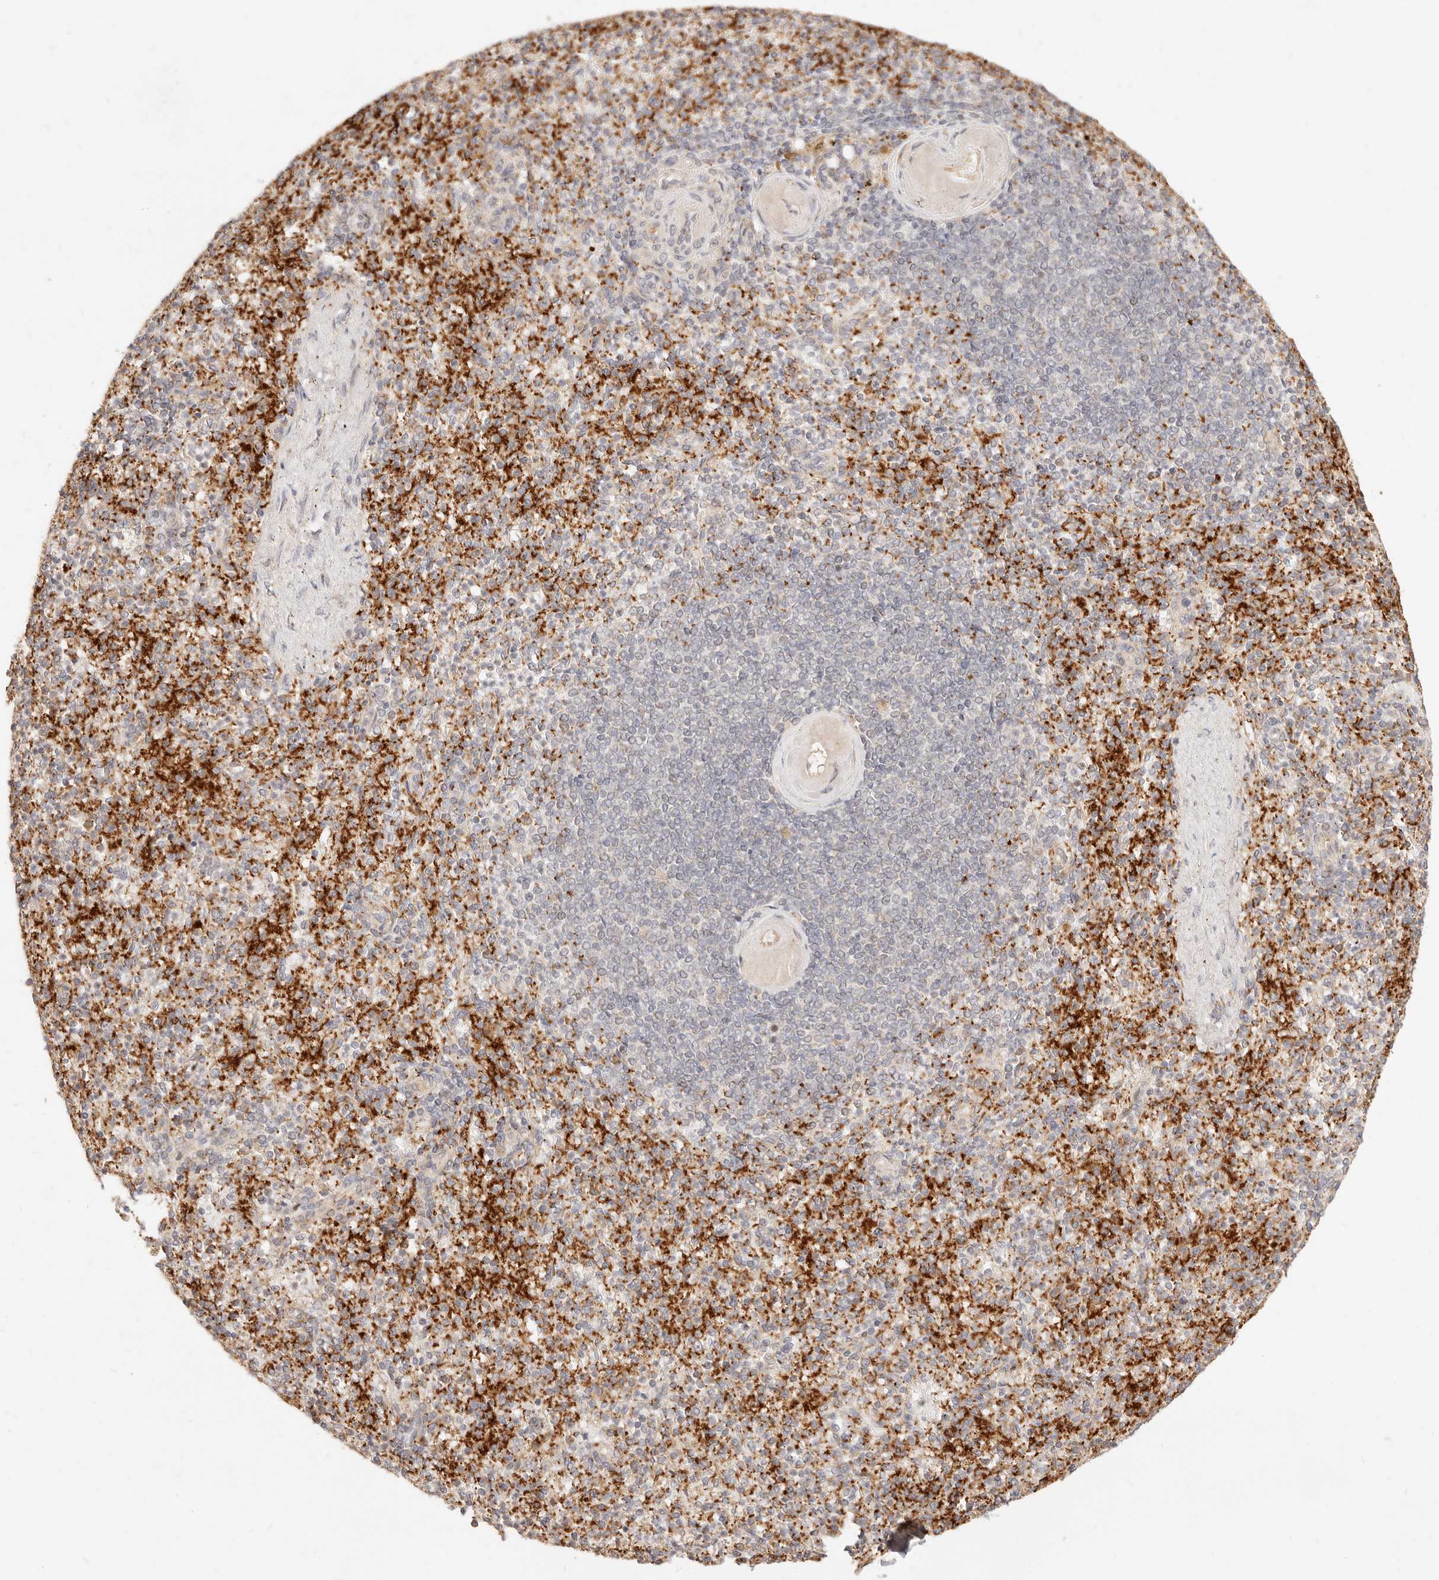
{"staining": {"intensity": "negative", "quantity": "none", "location": "none"}, "tissue": "spleen", "cell_type": "Cells in red pulp", "image_type": "normal", "snomed": [{"axis": "morphology", "description": "Normal tissue, NOS"}, {"axis": "topography", "description": "Spleen"}], "caption": "Human spleen stained for a protein using IHC exhibits no positivity in cells in red pulp.", "gene": "UBXN10", "patient": {"sex": "female", "age": 74}}